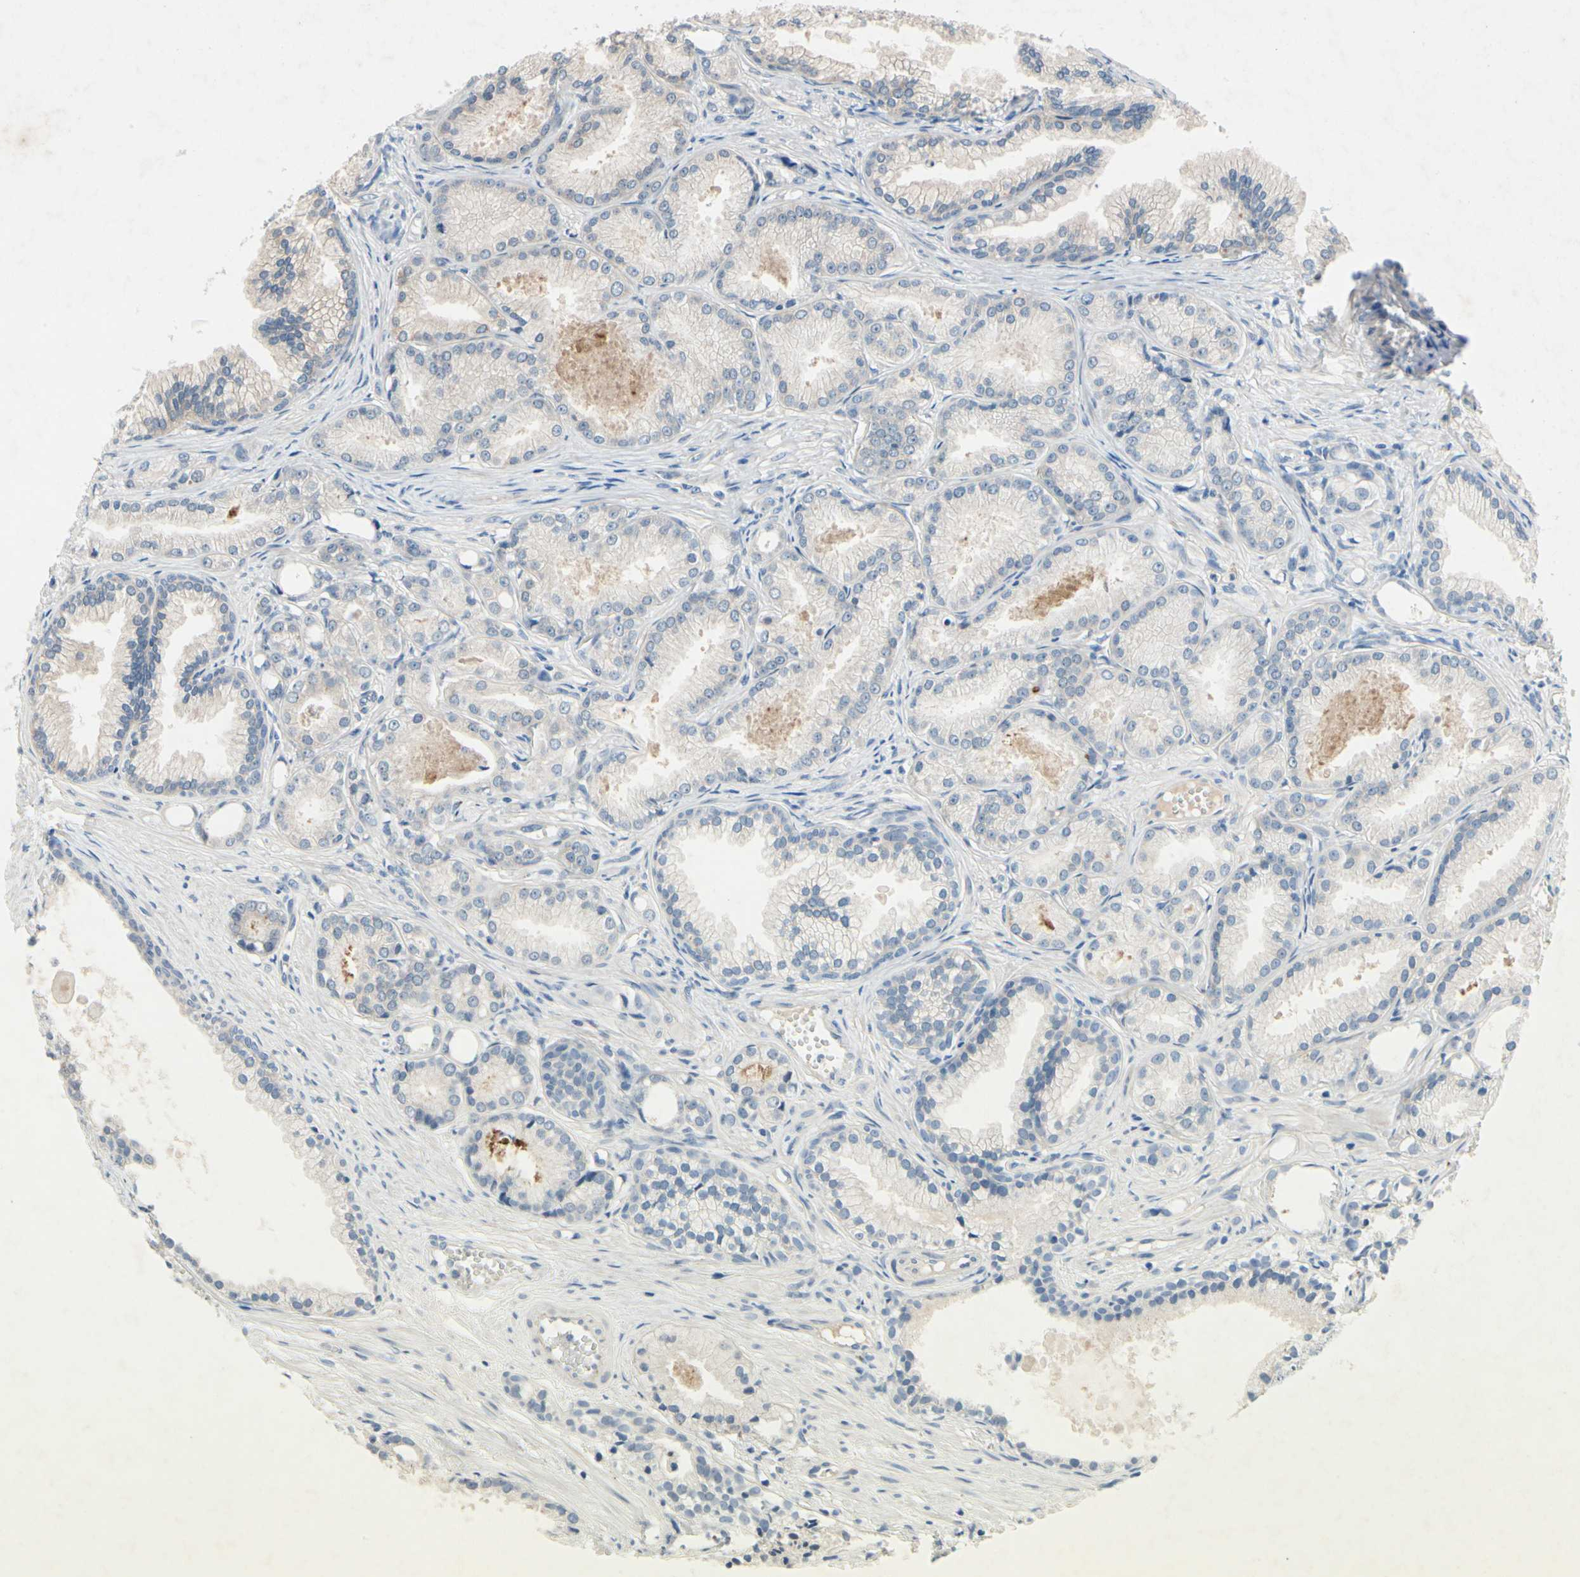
{"staining": {"intensity": "negative", "quantity": "none", "location": "none"}, "tissue": "prostate cancer", "cell_type": "Tumor cells", "image_type": "cancer", "snomed": [{"axis": "morphology", "description": "Adenocarcinoma, Low grade"}, {"axis": "topography", "description": "Prostate"}], "caption": "Tumor cells are negative for brown protein staining in prostate low-grade adenocarcinoma.", "gene": "DPY19L3", "patient": {"sex": "male", "age": 72}}